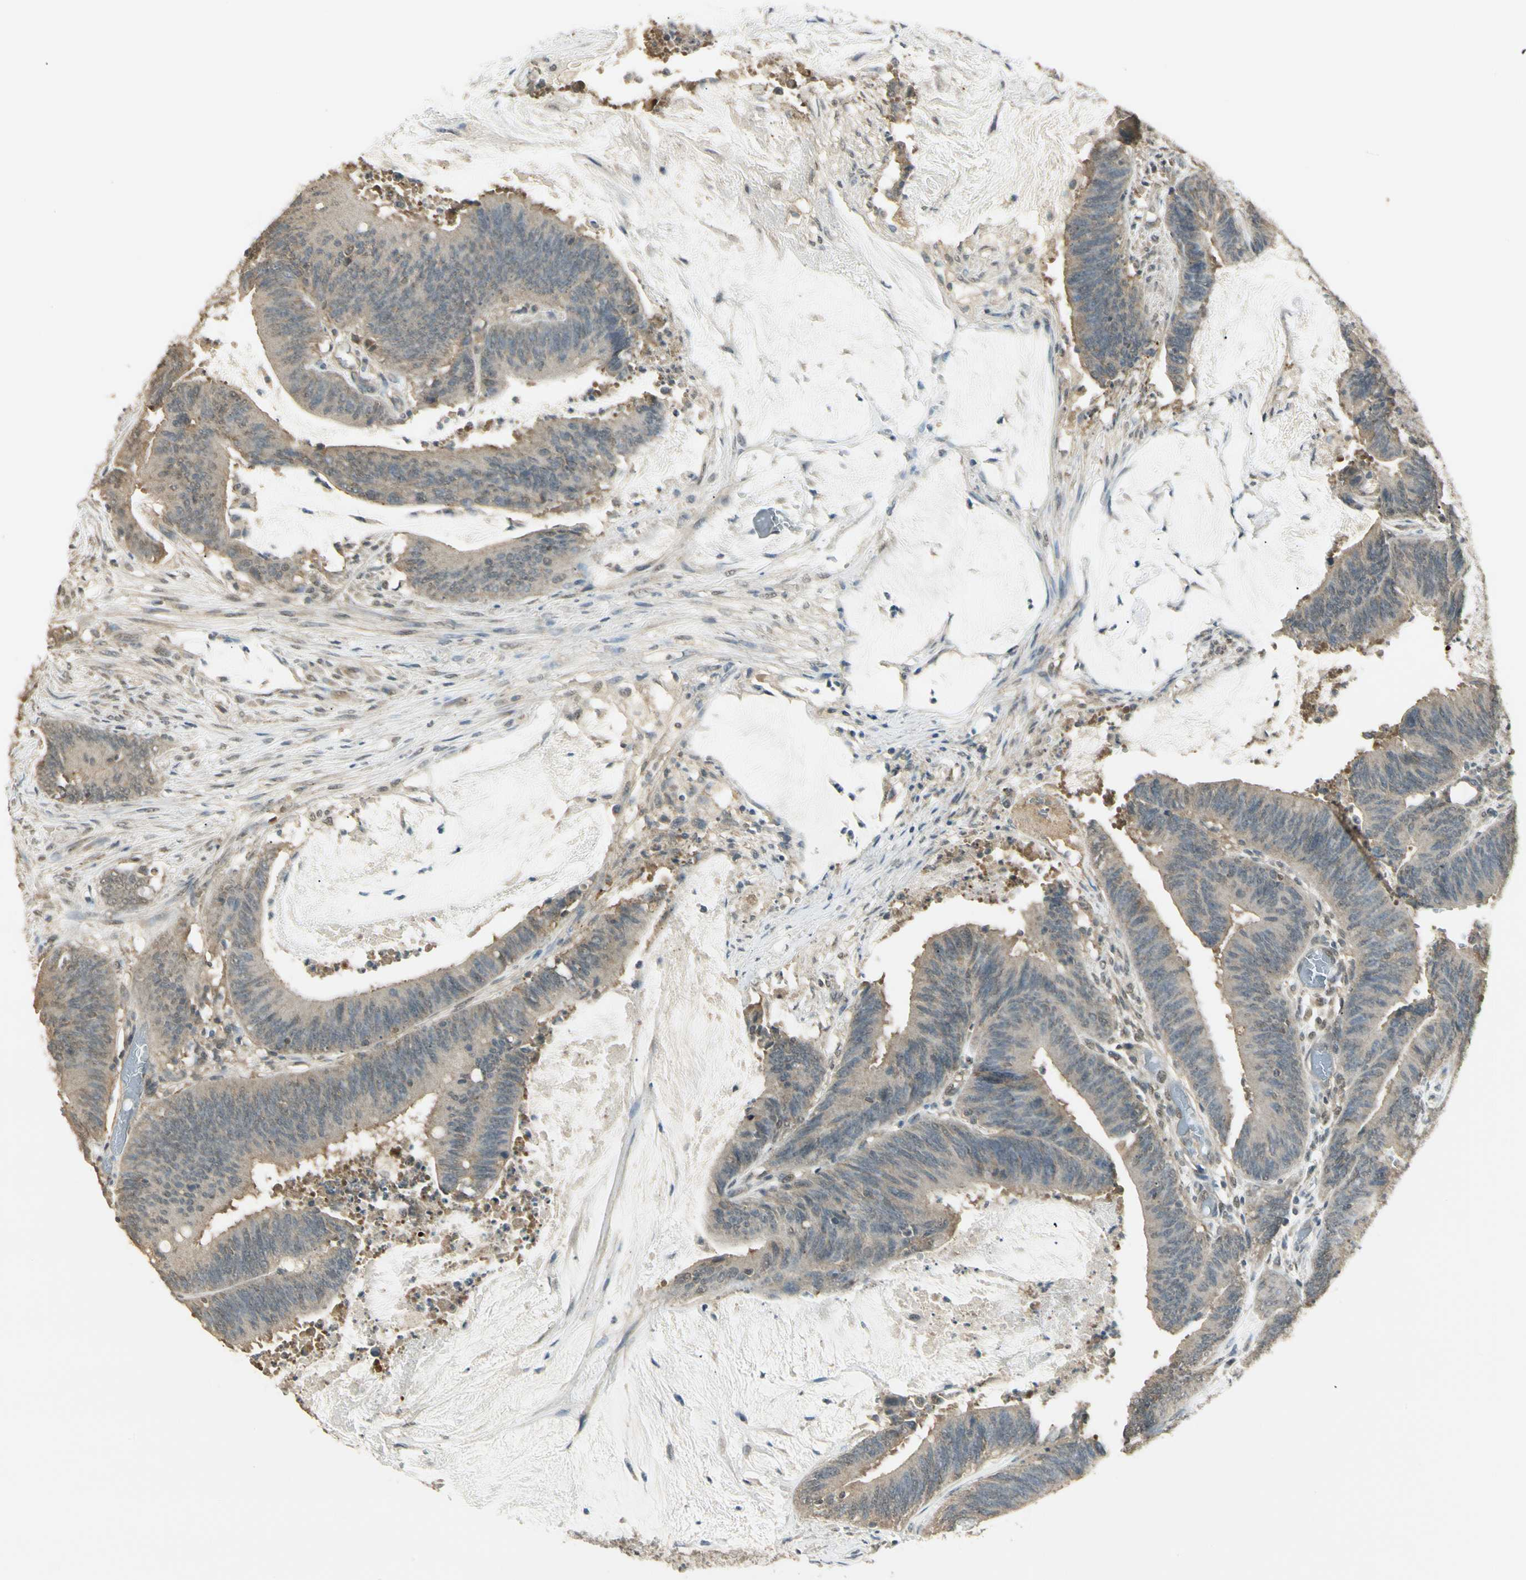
{"staining": {"intensity": "weak", "quantity": ">75%", "location": "cytoplasmic/membranous,nuclear"}, "tissue": "colorectal cancer", "cell_type": "Tumor cells", "image_type": "cancer", "snomed": [{"axis": "morphology", "description": "Adenocarcinoma, NOS"}, {"axis": "topography", "description": "Rectum"}], "caption": "High-magnification brightfield microscopy of colorectal adenocarcinoma stained with DAB (3,3'-diaminobenzidine) (brown) and counterstained with hematoxylin (blue). tumor cells exhibit weak cytoplasmic/membranous and nuclear positivity is present in about>75% of cells. (IHC, brightfield microscopy, high magnification).", "gene": "SGCA", "patient": {"sex": "female", "age": 66}}